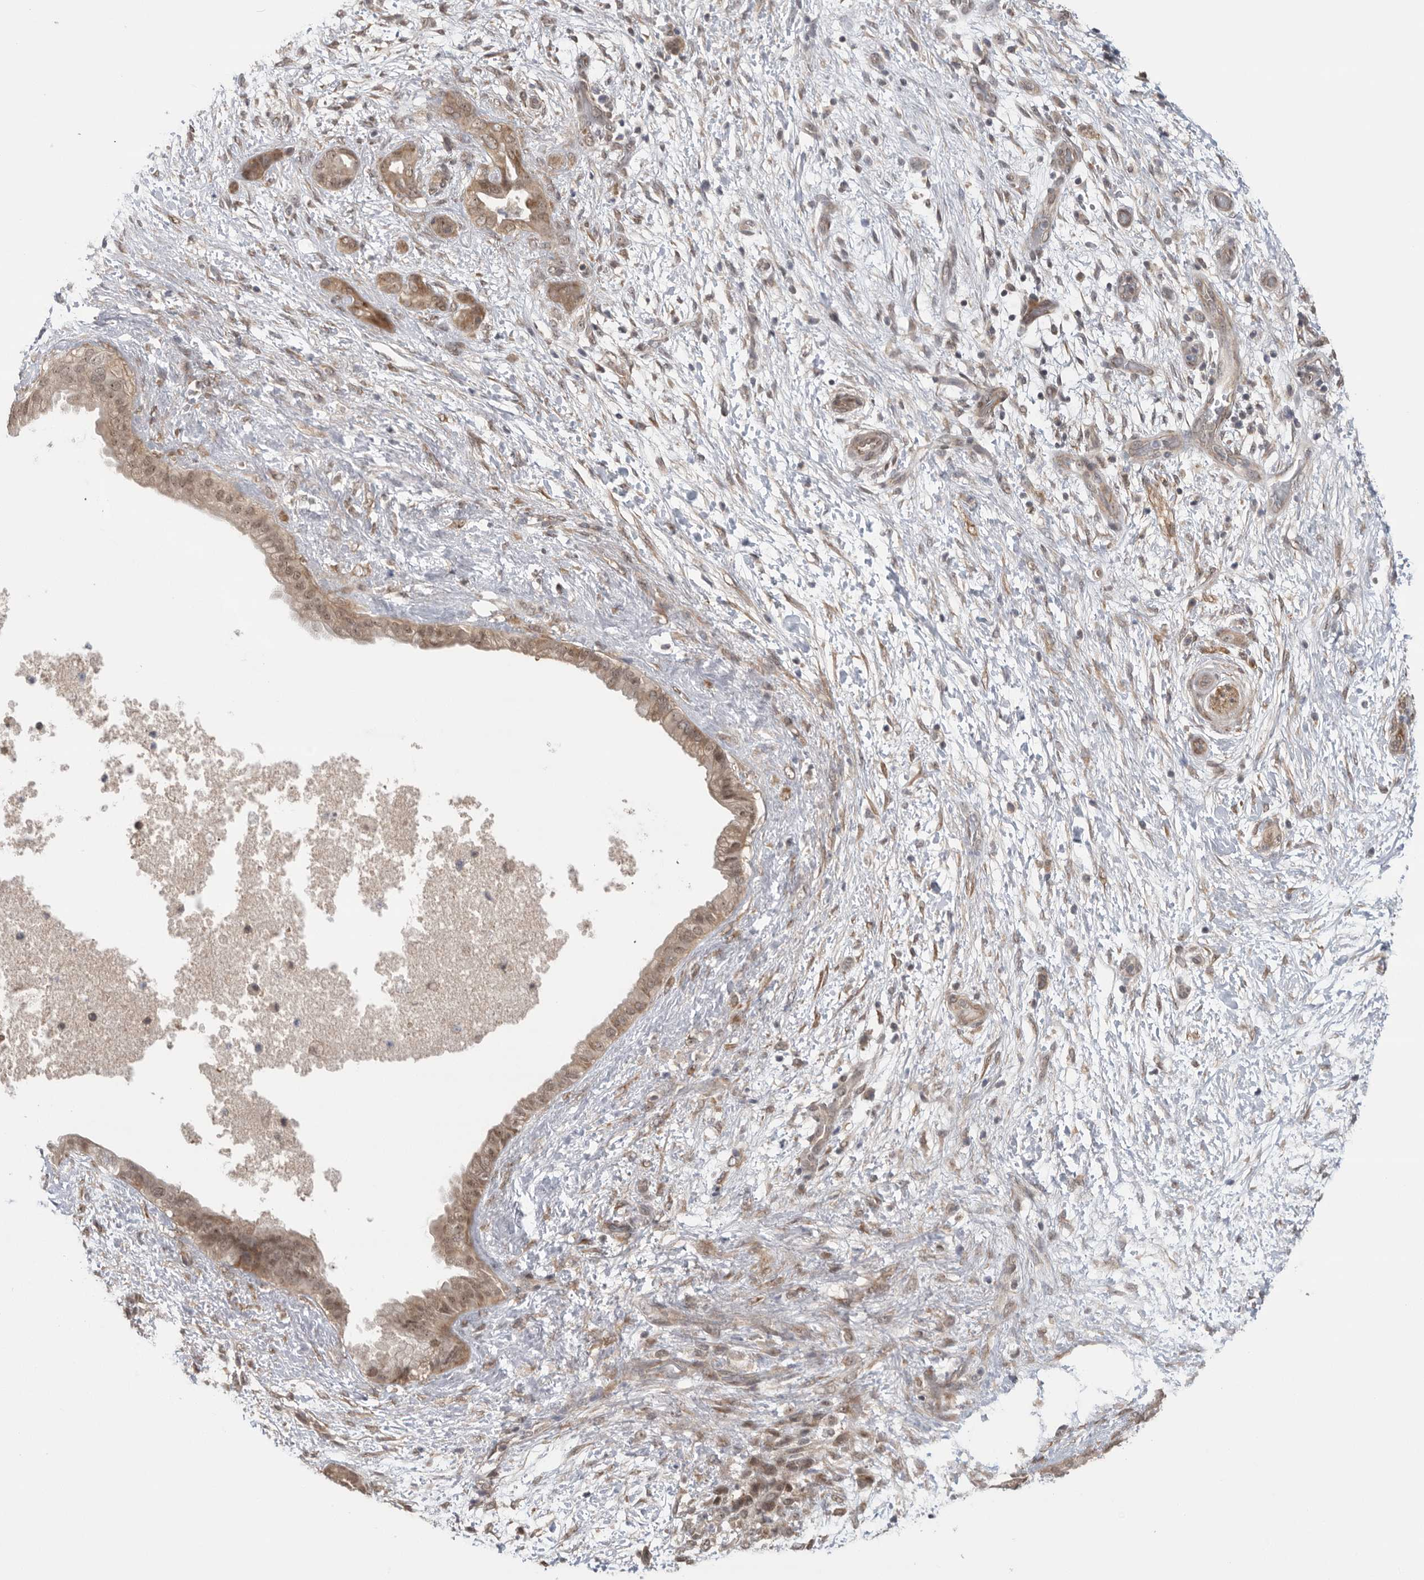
{"staining": {"intensity": "moderate", "quantity": ">75%", "location": "cytoplasmic/membranous,nuclear"}, "tissue": "pancreatic cancer", "cell_type": "Tumor cells", "image_type": "cancer", "snomed": [{"axis": "morphology", "description": "Adenocarcinoma, NOS"}, {"axis": "topography", "description": "Pancreas"}], "caption": "High-magnification brightfield microscopy of adenocarcinoma (pancreatic) stained with DAB (3,3'-diaminobenzidine) (brown) and counterstained with hematoxylin (blue). tumor cells exhibit moderate cytoplasmic/membranous and nuclear expression is seen in about>75% of cells.", "gene": "VPS50", "patient": {"sex": "female", "age": 78}}